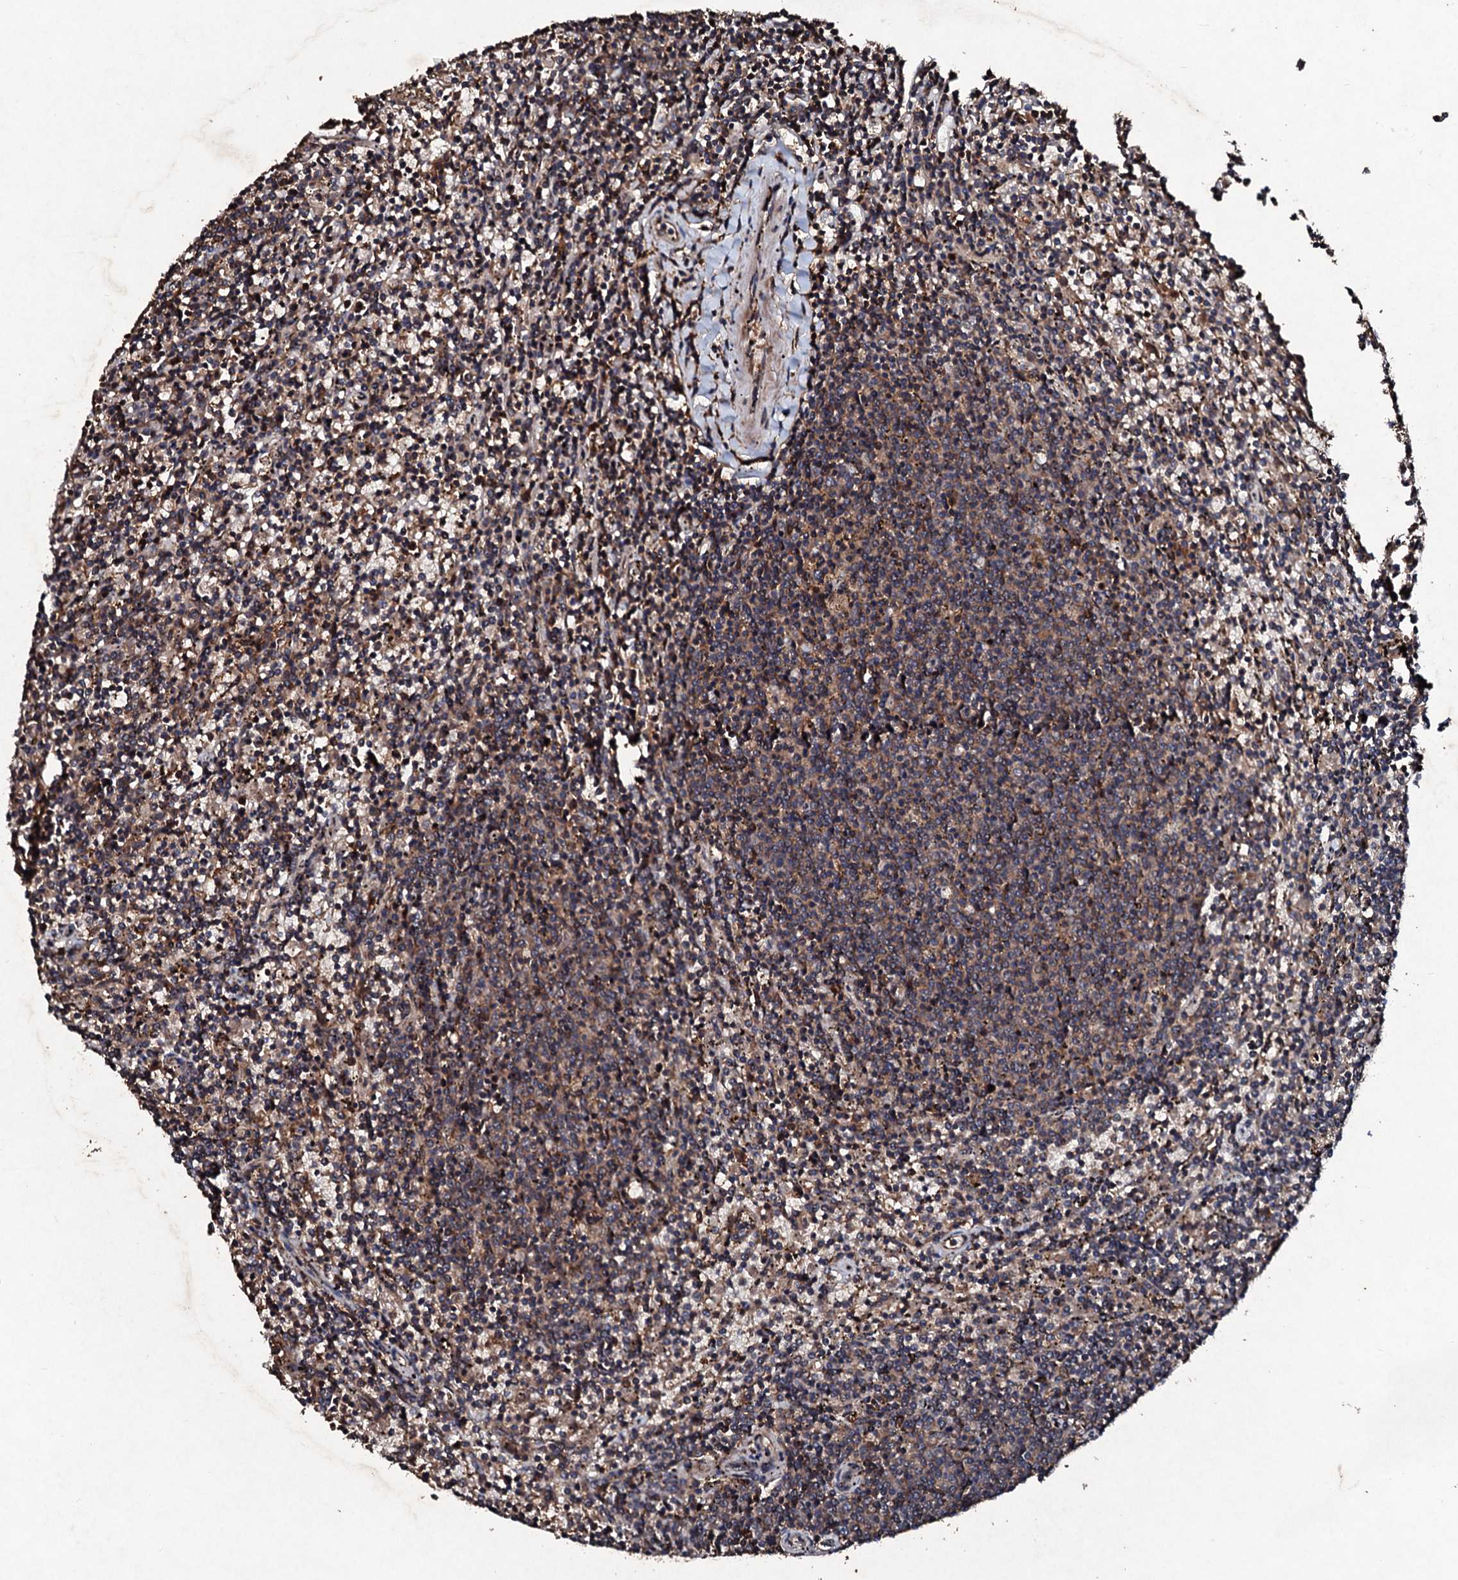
{"staining": {"intensity": "moderate", "quantity": "25%-75%", "location": "cytoplasmic/membranous"}, "tissue": "lymphoma", "cell_type": "Tumor cells", "image_type": "cancer", "snomed": [{"axis": "morphology", "description": "Malignant lymphoma, non-Hodgkin's type, Low grade"}, {"axis": "topography", "description": "Spleen"}], "caption": "A medium amount of moderate cytoplasmic/membranous positivity is seen in approximately 25%-75% of tumor cells in lymphoma tissue.", "gene": "KERA", "patient": {"sex": "female", "age": 50}}